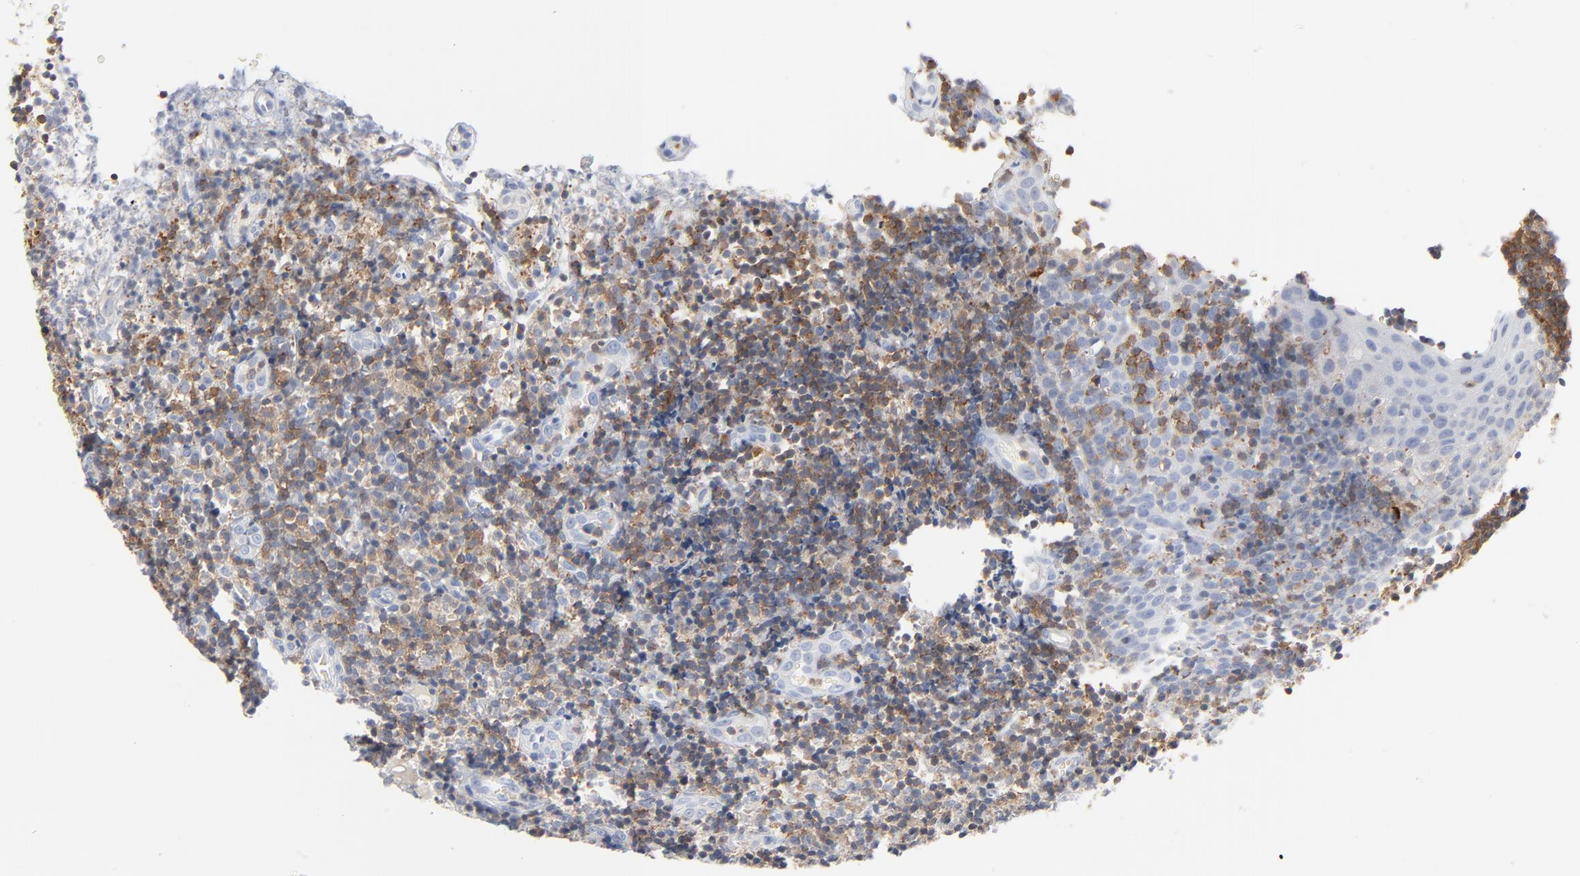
{"staining": {"intensity": "moderate", "quantity": ">75%", "location": "cytoplasmic/membranous"}, "tissue": "tonsil", "cell_type": "Germinal center cells", "image_type": "normal", "snomed": [{"axis": "morphology", "description": "Normal tissue, NOS"}, {"axis": "topography", "description": "Tonsil"}], "caption": "A high-resolution image shows IHC staining of unremarkable tonsil, which demonstrates moderate cytoplasmic/membranous positivity in approximately >75% of germinal center cells.", "gene": "PTK2B", "patient": {"sex": "female", "age": 40}}